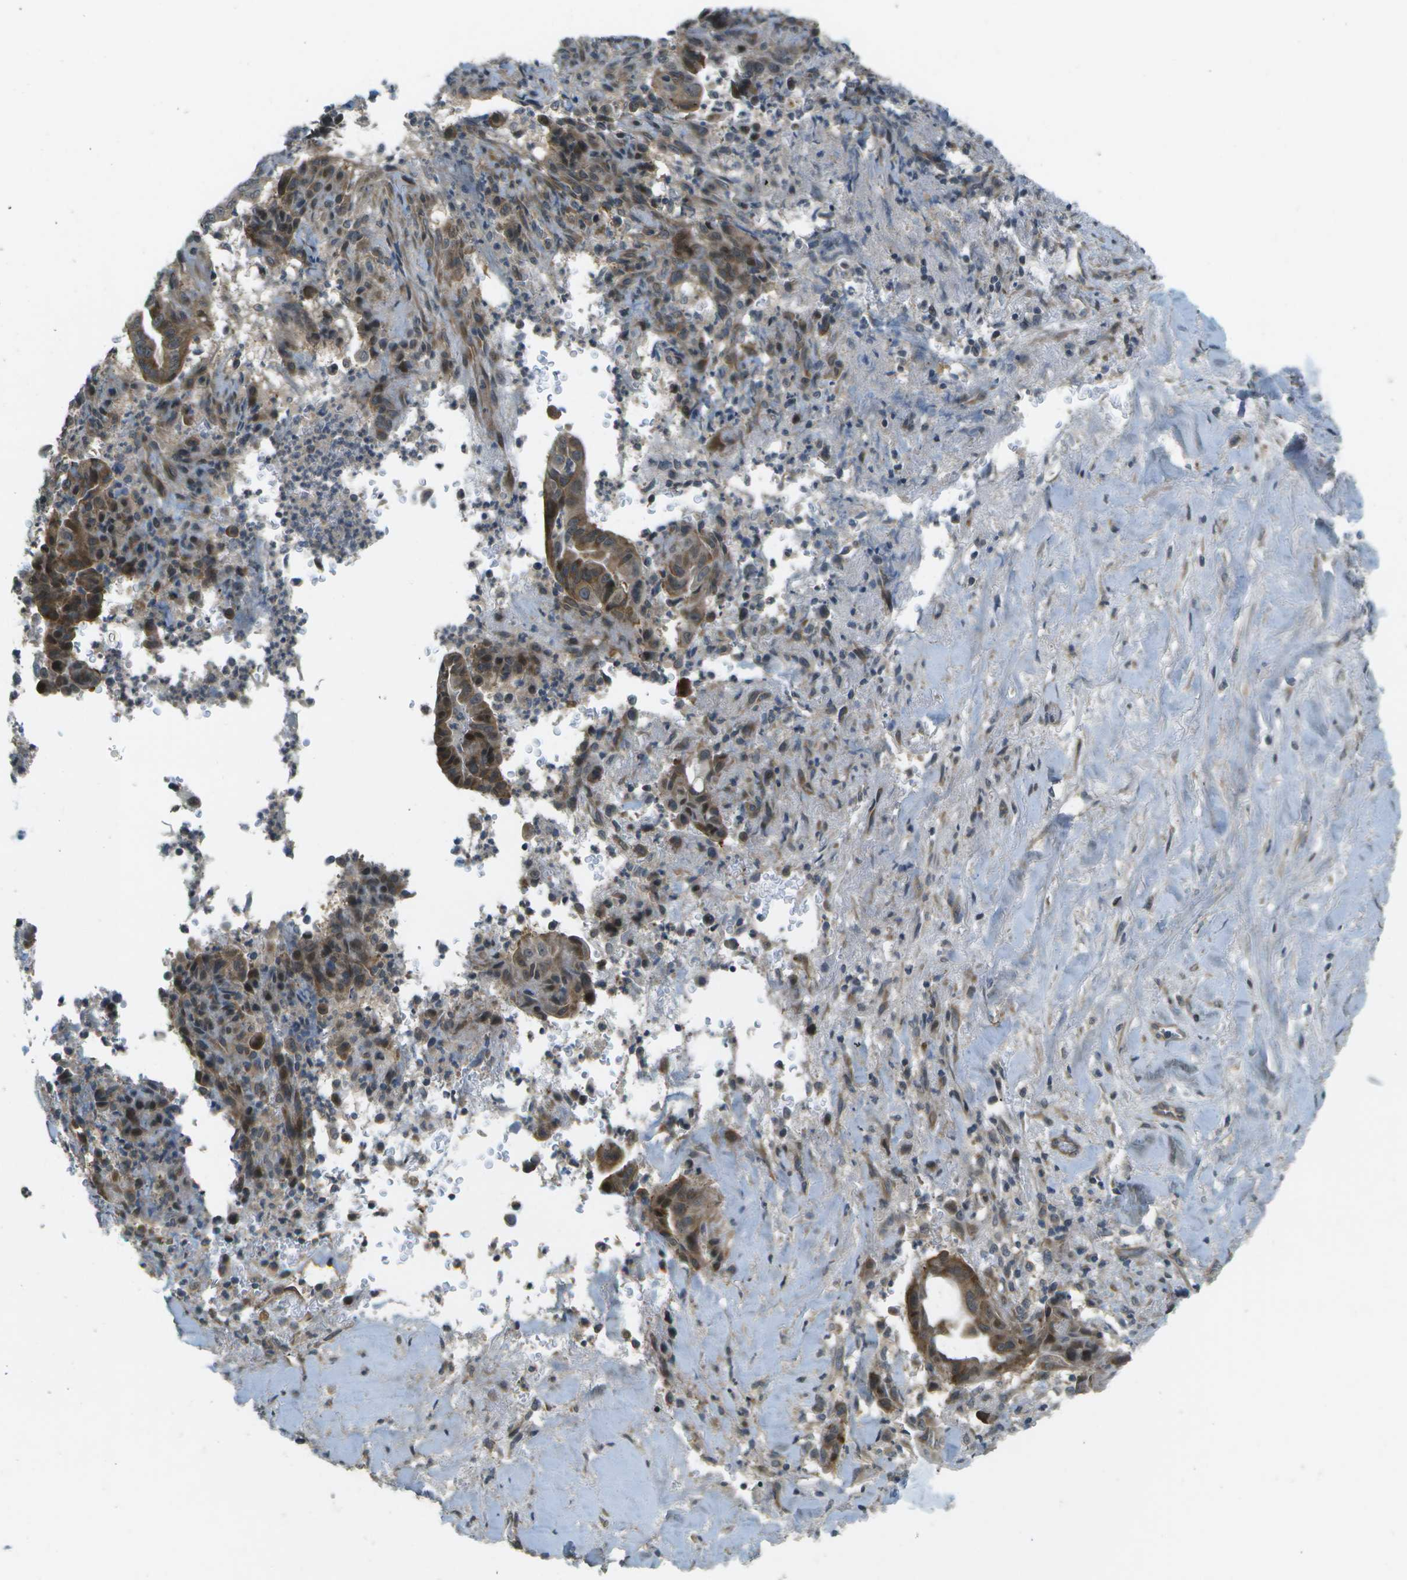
{"staining": {"intensity": "moderate", "quantity": ">75%", "location": "cytoplasmic/membranous,nuclear"}, "tissue": "liver cancer", "cell_type": "Tumor cells", "image_type": "cancer", "snomed": [{"axis": "morphology", "description": "Cholangiocarcinoma"}, {"axis": "topography", "description": "Liver"}], "caption": "About >75% of tumor cells in human cholangiocarcinoma (liver) reveal moderate cytoplasmic/membranous and nuclear protein positivity as visualized by brown immunohistochemical staining.", "gene": "WNK2", "patient": {"sex": "female", "age": 67}}